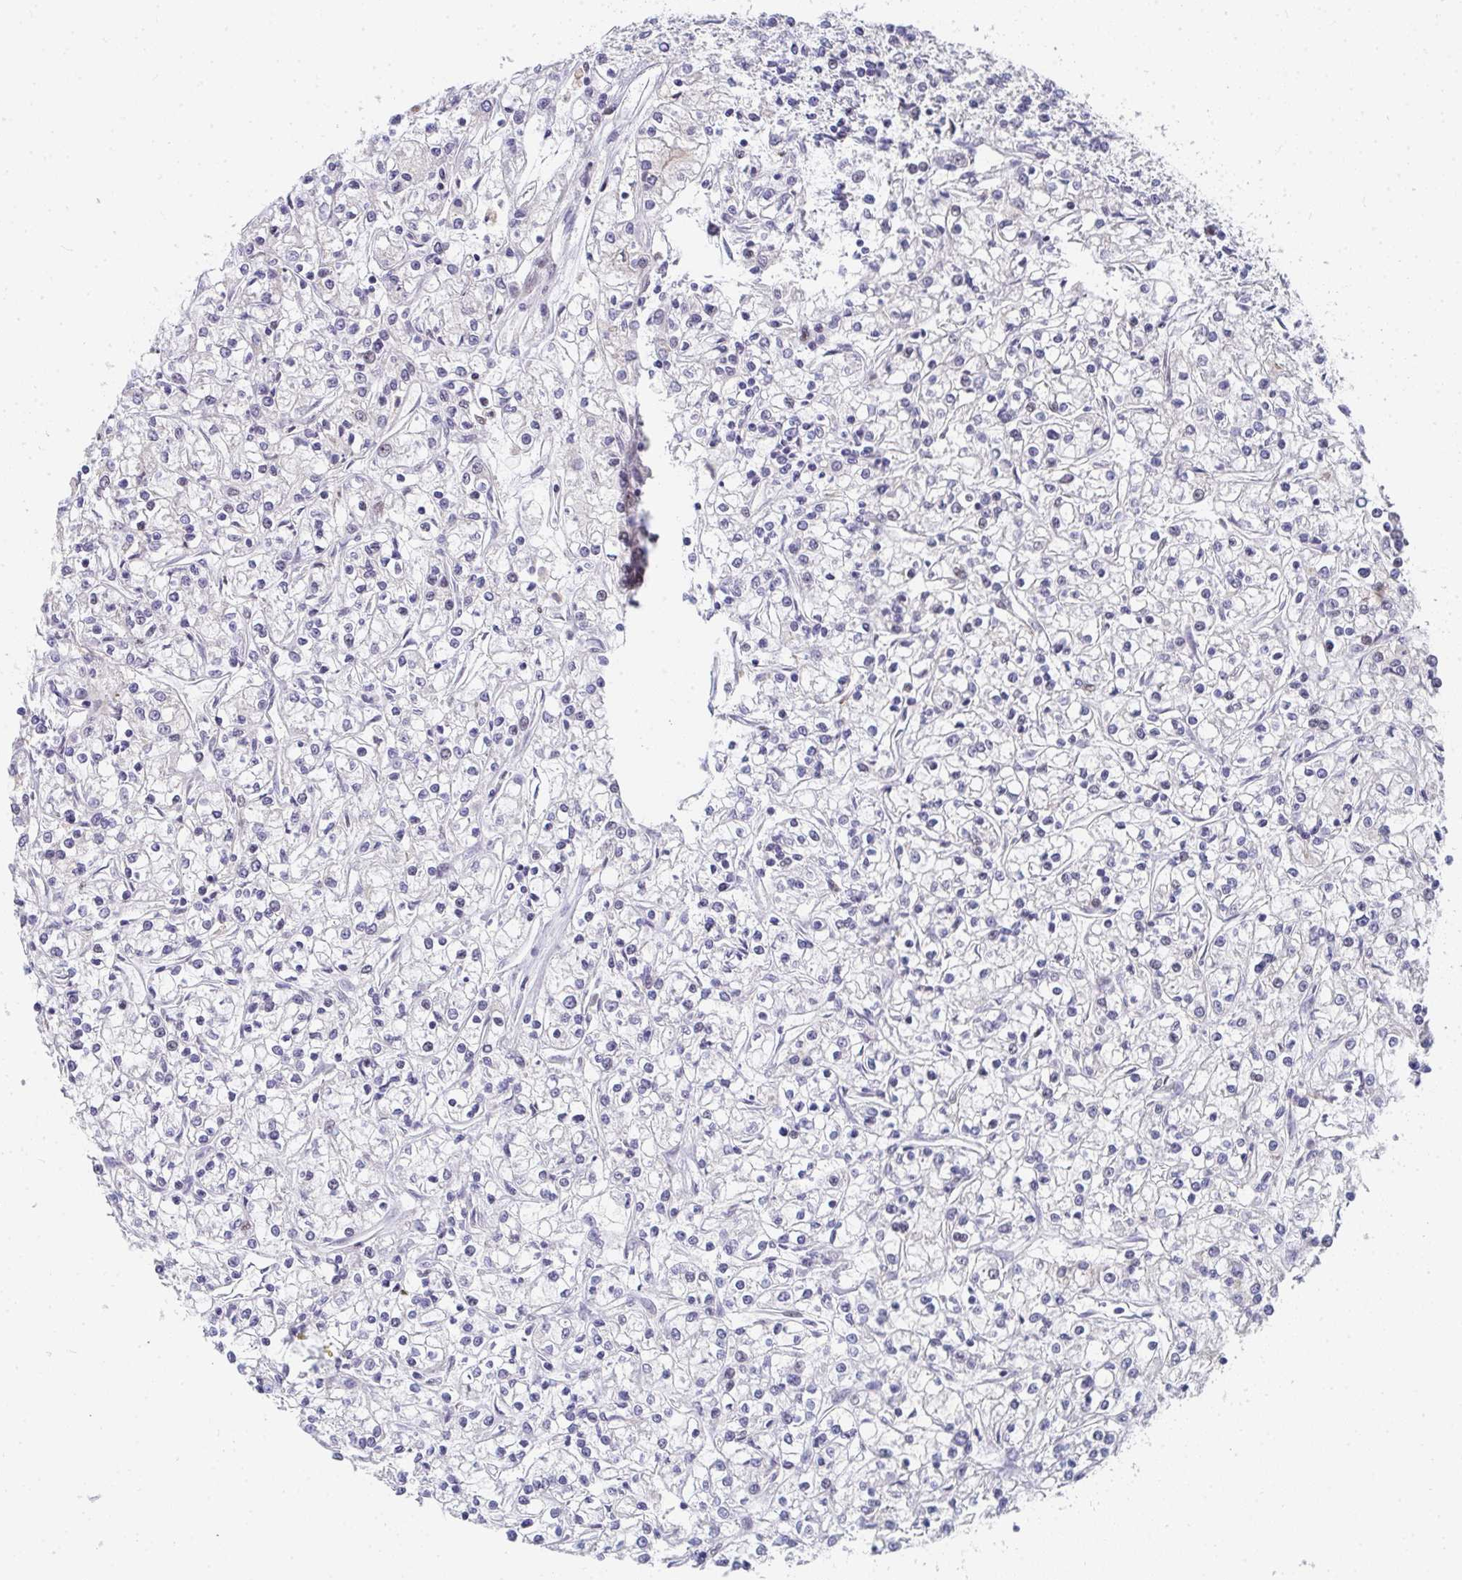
{"staining": {"intensity": "negative", "quantity": "none", "location": "none"}, "tissue": "renal cancer", "cell_type": "Tumor cells", "image_type": "cancer", "snomed": [{"axis": "morphology", "description": "Adenocarcinoma, NOS"}, {"axis": "topography", "description": "Kidney"}], "caption": "Protein analysis of adenocarcinoma (renal) reveals no significant positivity in tumor cells.", "gene": "ZIC3", "patient": {"sex": "female", "age": 59}}